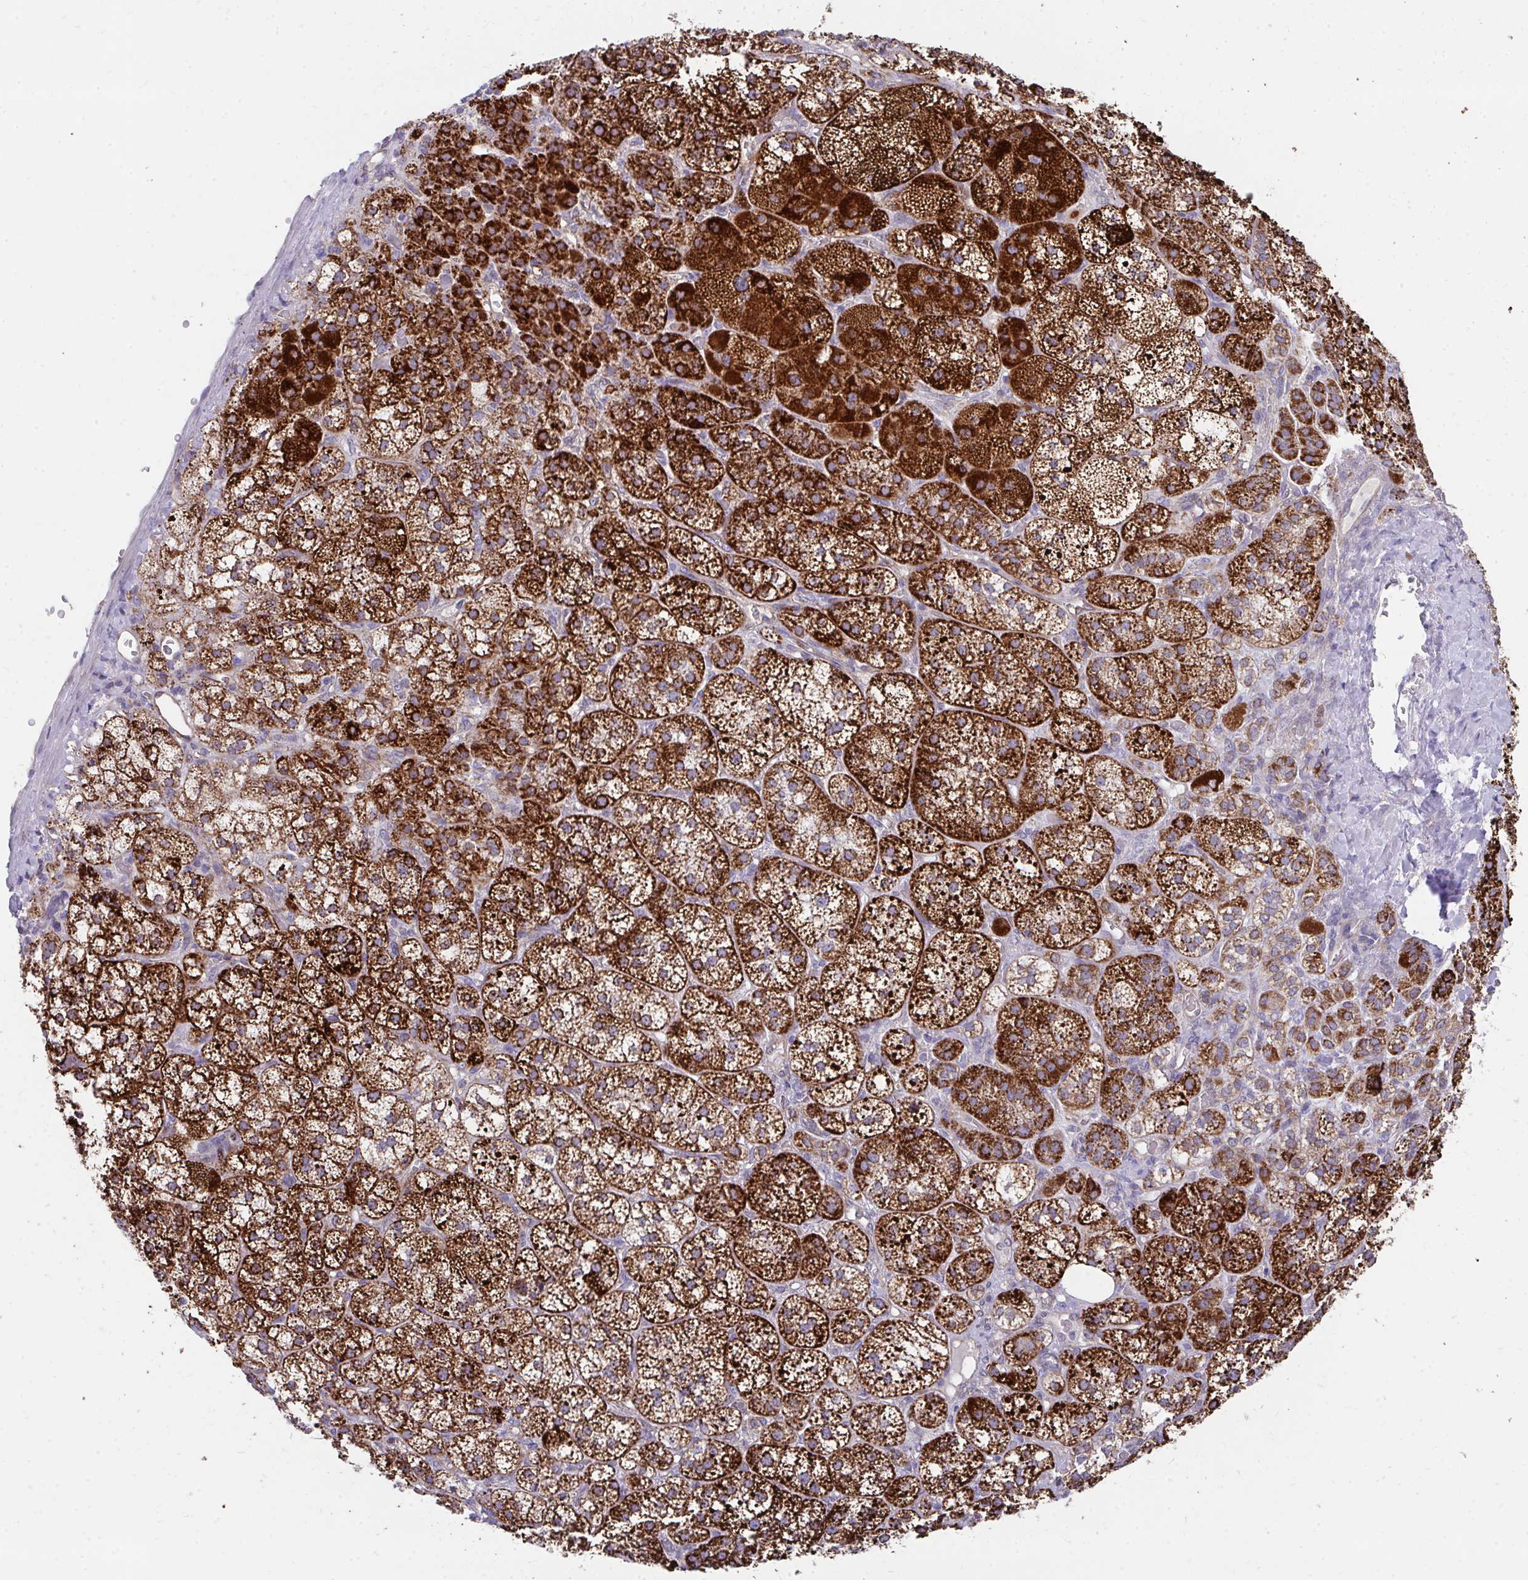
{"staining": {"intensity": "strong", "quantity": ">75%", "location": "cytoplasmic/membranous"}, "tissue": "adrenal gland", "cell_type": "Glandular cells", "image_type": "normal", "snomed": [{"axis": "morphology", "description": "Normal tissue, NOS"}, {"axis": "topography", "description": "Adrenal gland"}], "caption": "Protein analysis of normal adrenal gland reveals strong cytoplasmic/membranous expression in approximately >75% of glandular cells.", "gene": "PRRG3", "patient": {"sex": "female", "age": 60}}